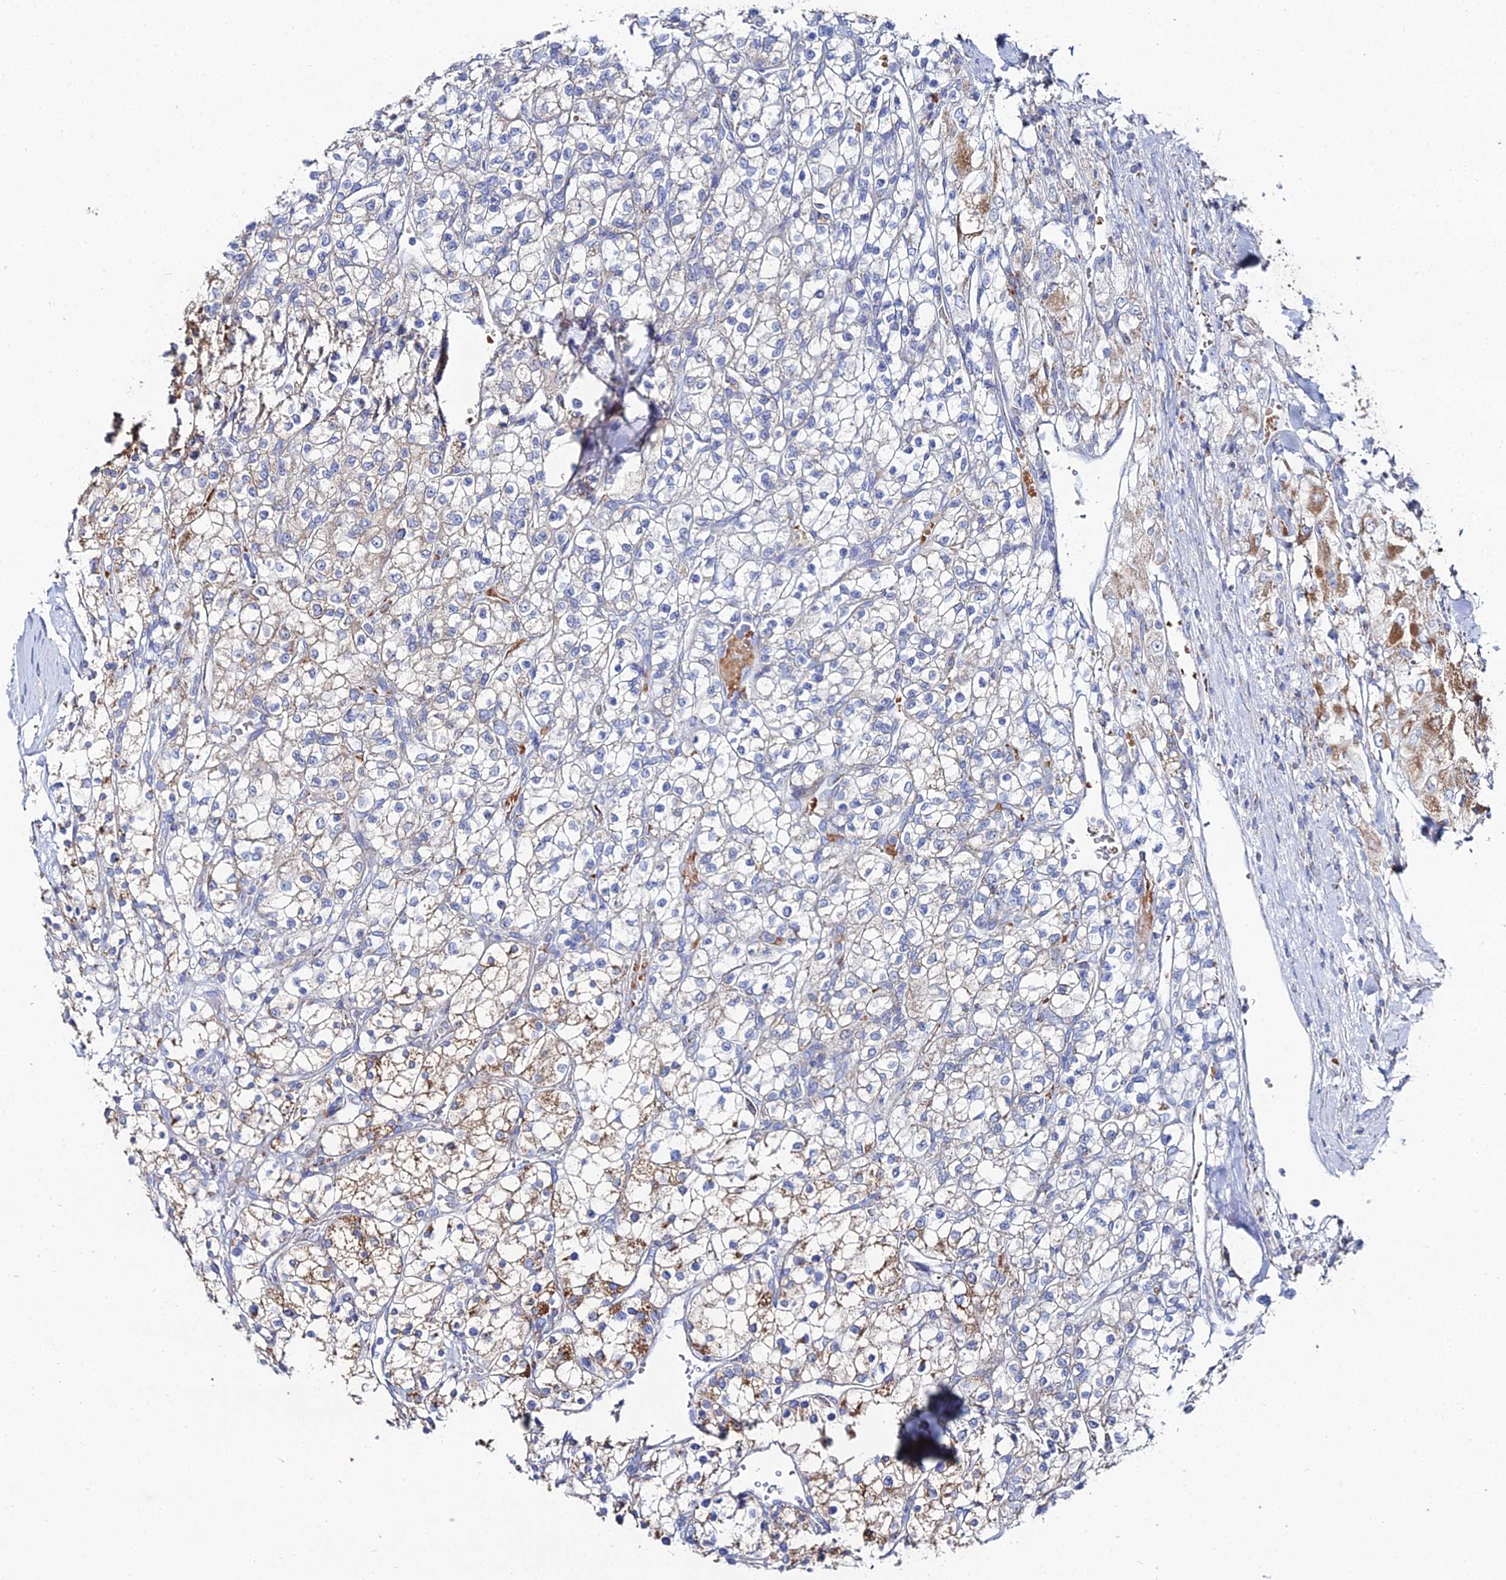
{"staining": {"intensity": "strong", "quantity": "<25%", "location": "cytoplasmic/membranous"}, "tissue": "renal cancer", "cell_type": "Tumor cells", "image_type": "cancer", "snomed": [{"axis": "morphology", "description": "Adenocarcinoma, NOS"}, {"axis": "topography", "description": "Kidney"}], "caption": "Strong cytoplasmic/membranous positivity for a protein is seen in about <25% of tumor cells of adenocarcinoma (renal) using immunohistochemistry (IHC).", "gene": "MPC1", "patient": {"sex": "male", "age": 80}}